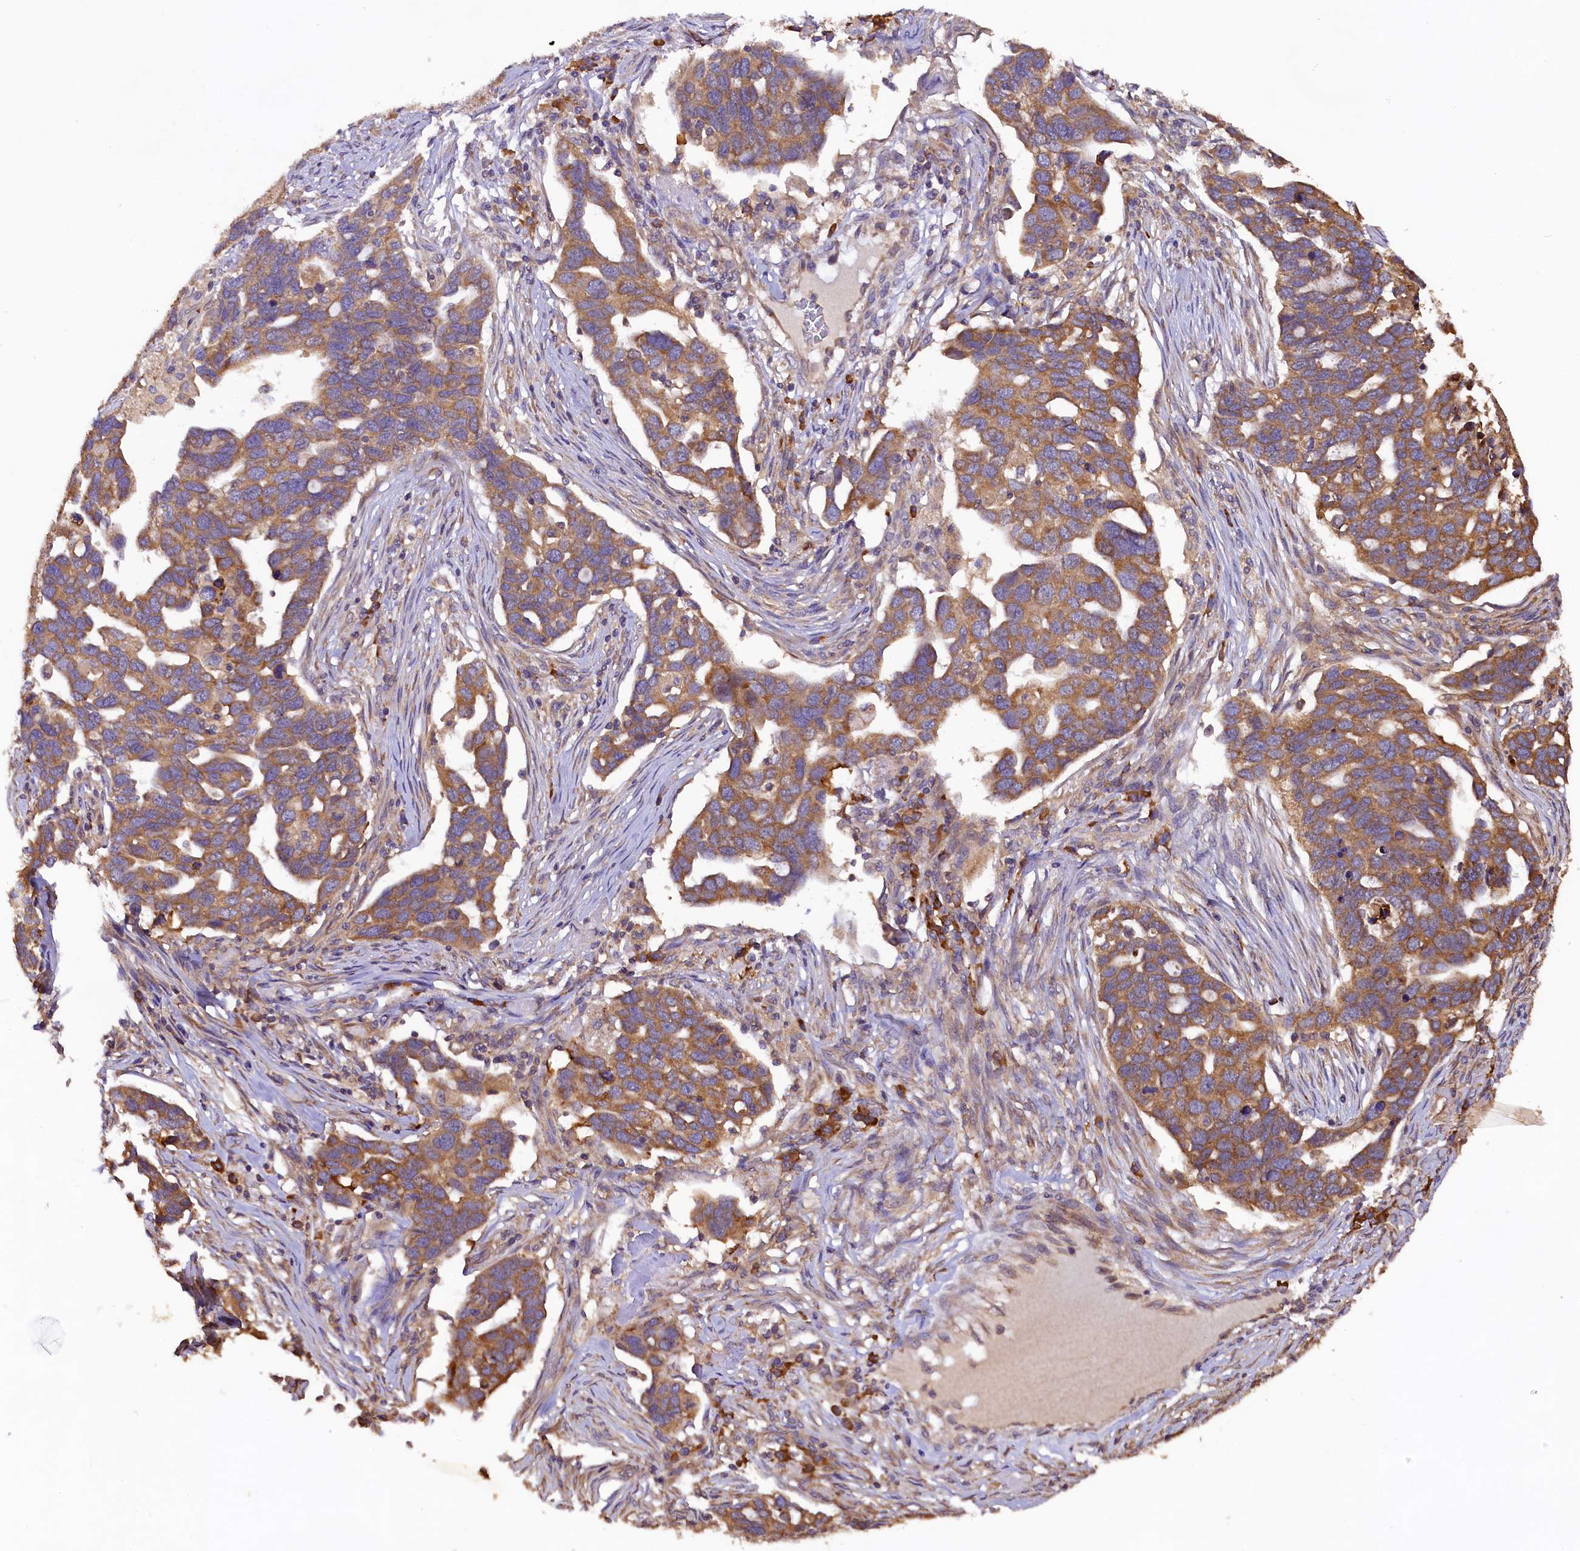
{"staining": {"intensity": "moderate", "quantity": ">75%", "location": "cytoplasmic/membranous"}, "tissue": "ovarian cancer", "cell_type": "Tumor cells", "image_type": "cancer", "snomed": [{"axis": "morphology", "description": "Cystadenocarcinoma, serous, NOS"}, {"axis": "topography", "description": "Ovary"}], "caption": "Ovarian cancer (serous cystadenocarcinoma) stained for a protein demonstrates moderate cytoplasmic/membranous positivity in tumor cells.", "gene": "ENKD1", "patient": {"sex": "female", "age": 54}}